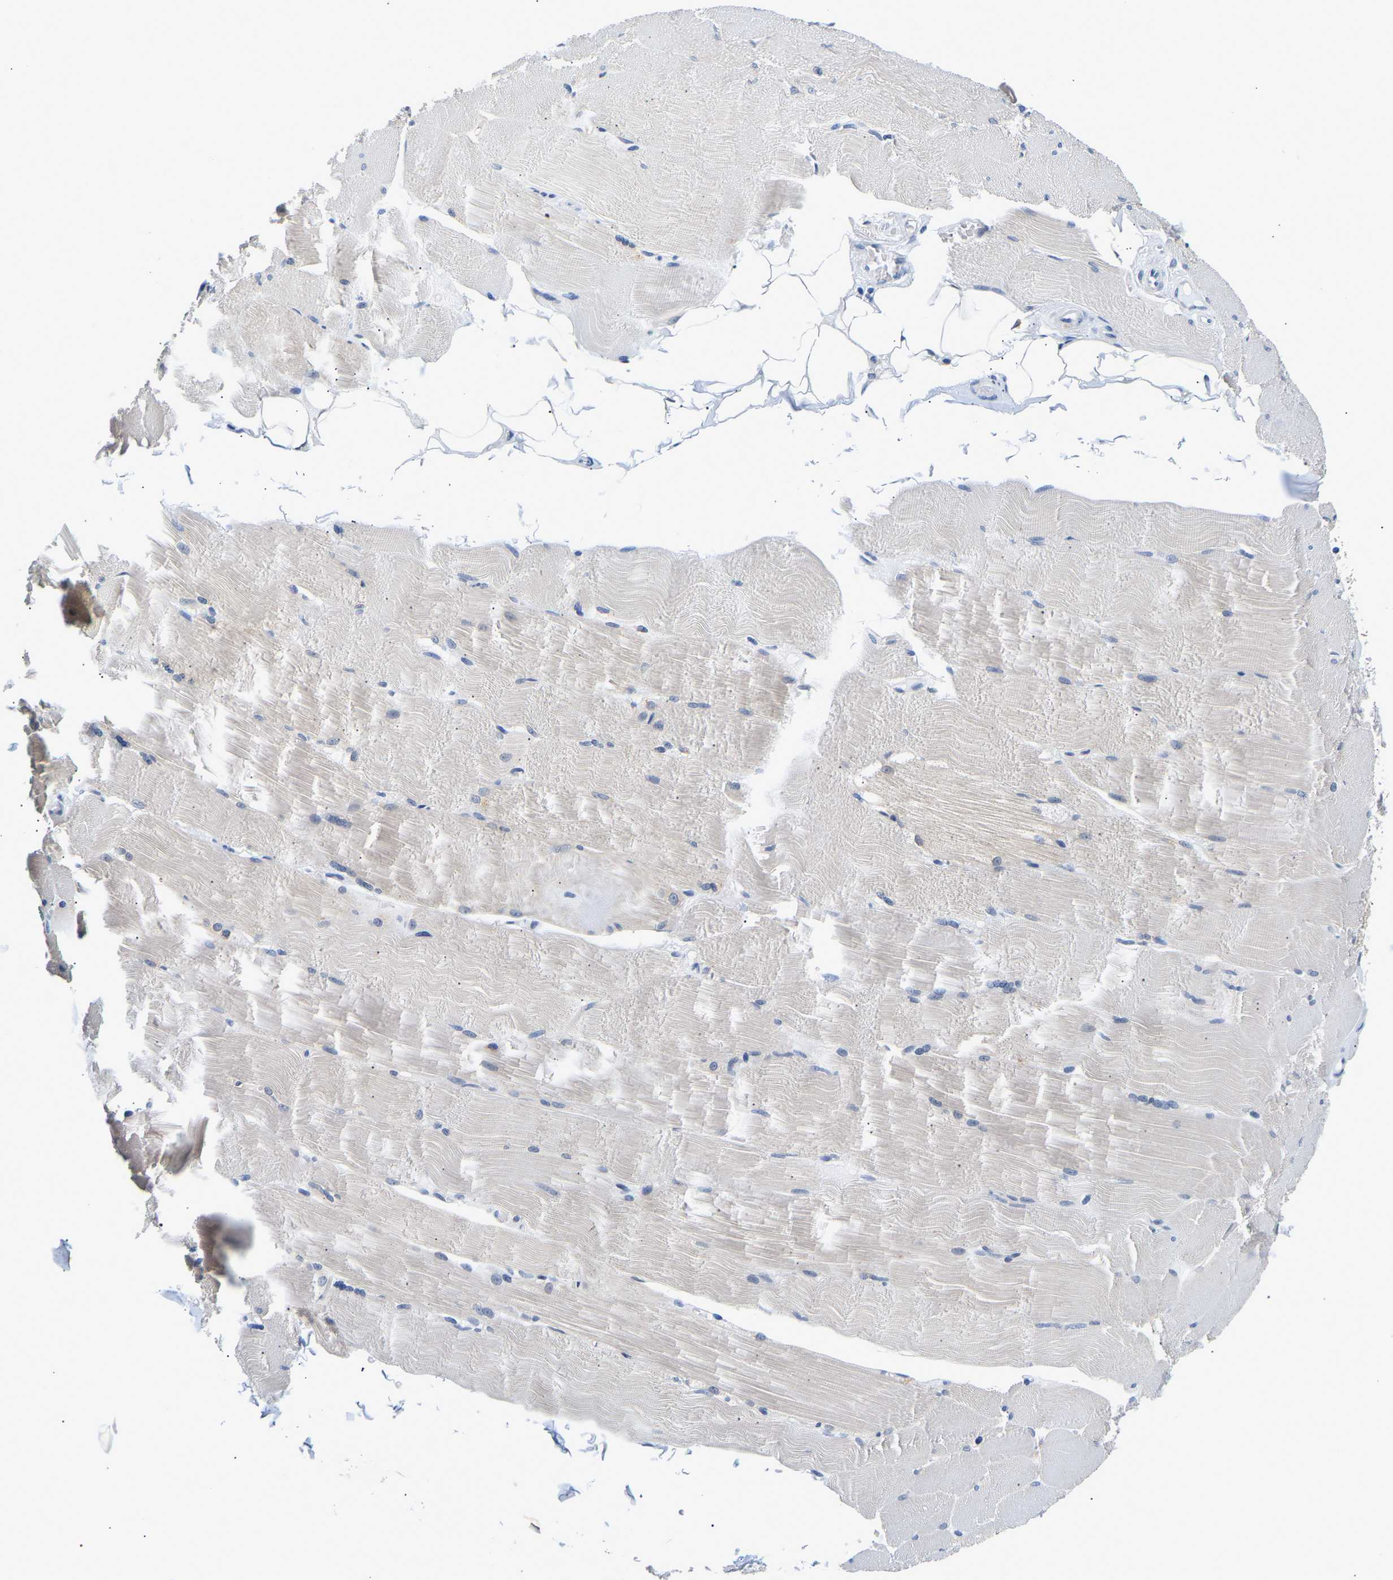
{"staining": {"intensity": "negative", "quantity": "none", "location": "none"}, "tissue": "skeletal muscle", "cell_type": "Myocytes", "image_type": "normal", "snomed": [{"axis": "morphology", "description": "Normal tissue, NOS"}, {"axis": "topography", "description": "Skin"}, {"axis": "topography", "description": "Skeletal muscle"}], "caption": "The micrograph exhibits no staining of myocytes in normal skeletal muscle. The staining is performed using DAB brown chromogen with nuclei counter-stained in using hematoxylin.", "gene": "UCHL3", "patient": {"sex": "male", "age": 83}}